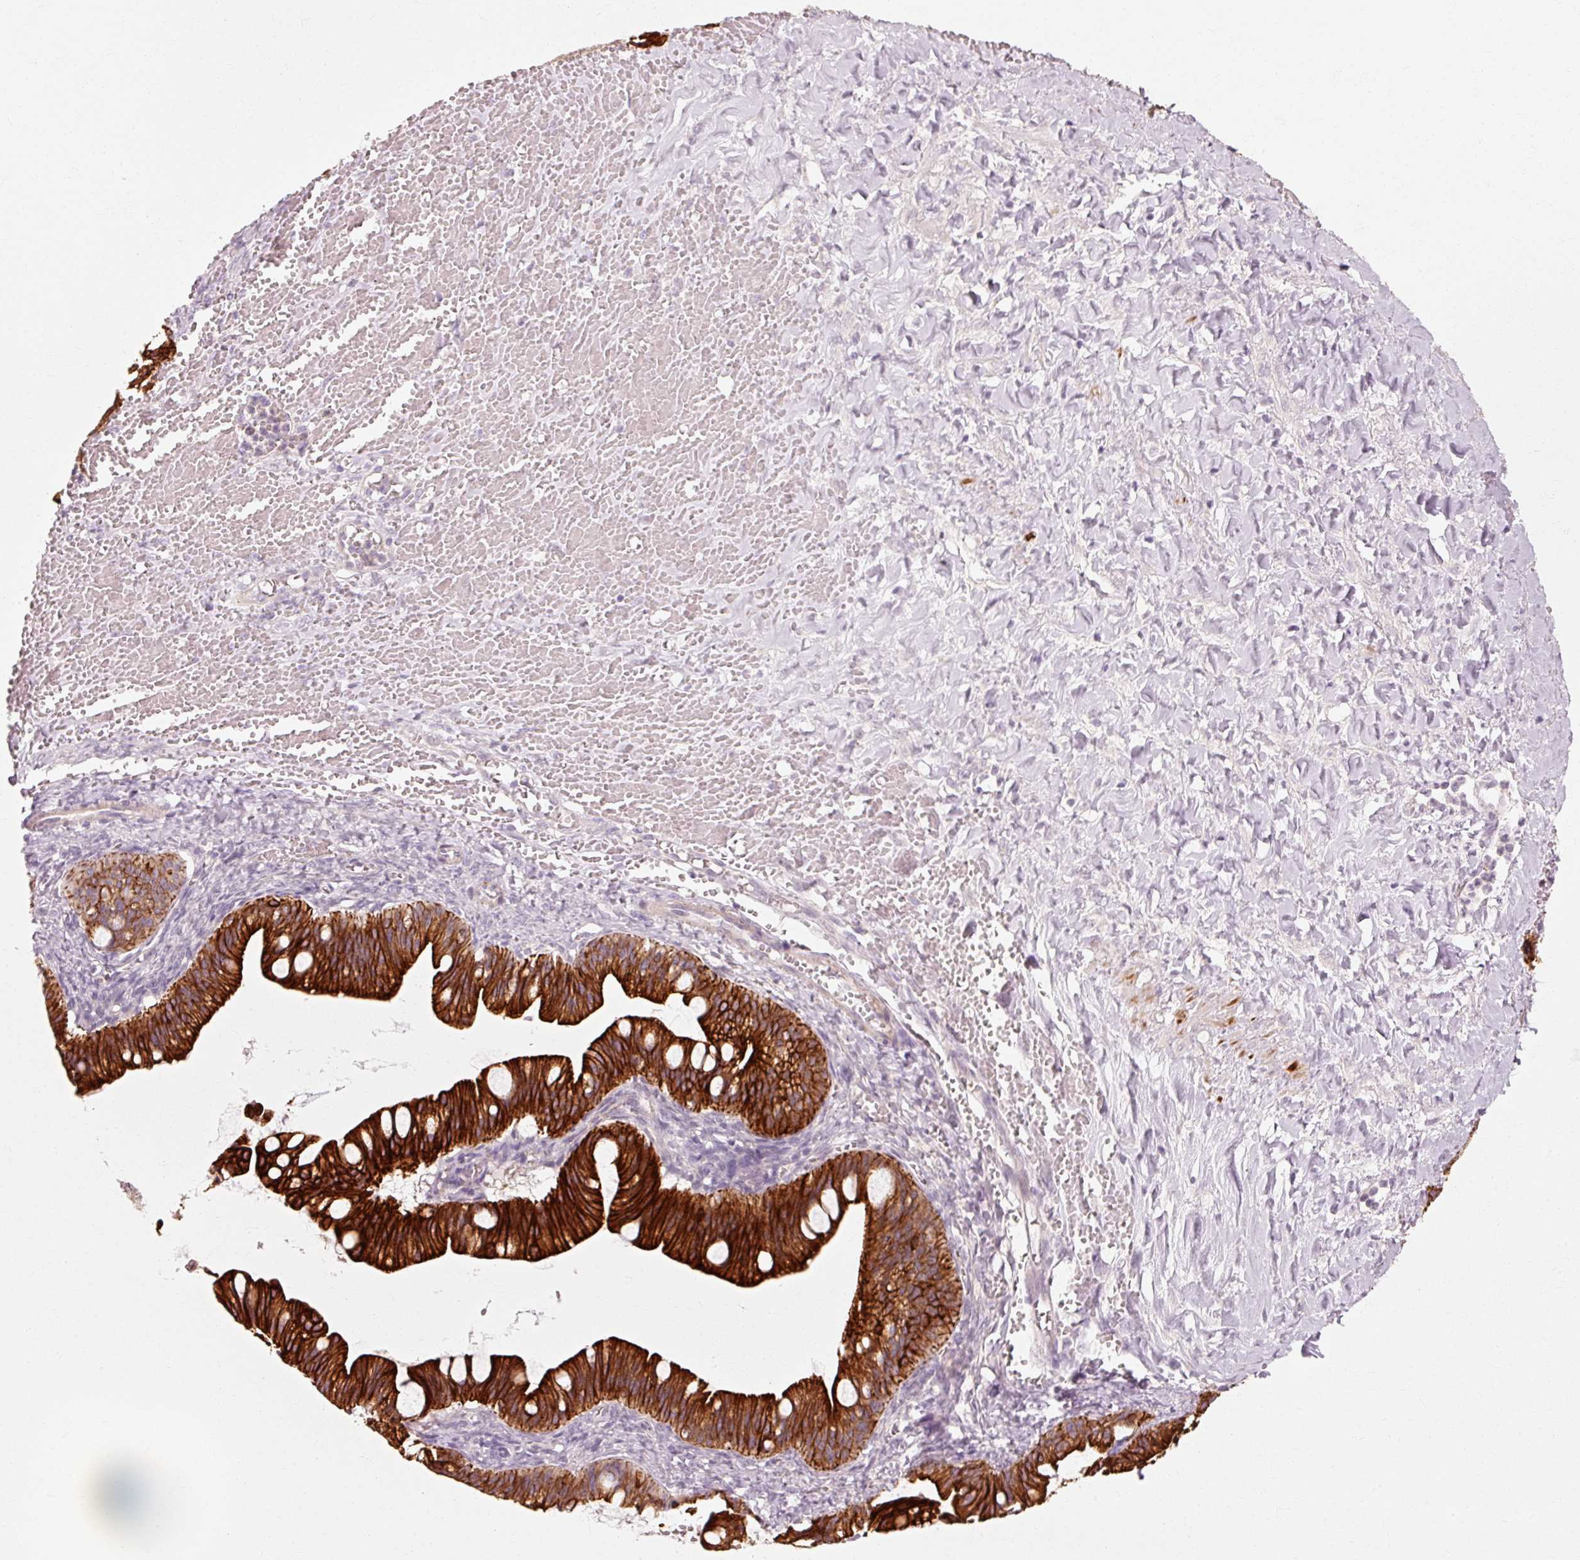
{"staining": {"intensity": "strong", "quantity": ">75%", "location": "cytoplasmic/membranous"}, "tissue": "ovarian cancer", "cell_type": "Tumor cells", "image_type": "cancer", "snomed": [{"axis": "morphology", "description": "Cystadenocarcinoma, mucinous, NOS"}, {"axis": "topography", "description": "Ovary"}], "caption": "Mucinous cystadenocarcinoma (ovarian) stained for a protein shows strong cytoplasmic/membranous positivity in tumor cells. (DAB IHC, brown staining for protein, blue staining for nuclei).", "gene": "TRIM73", "patient": {"sex": "female", "age": 73}}